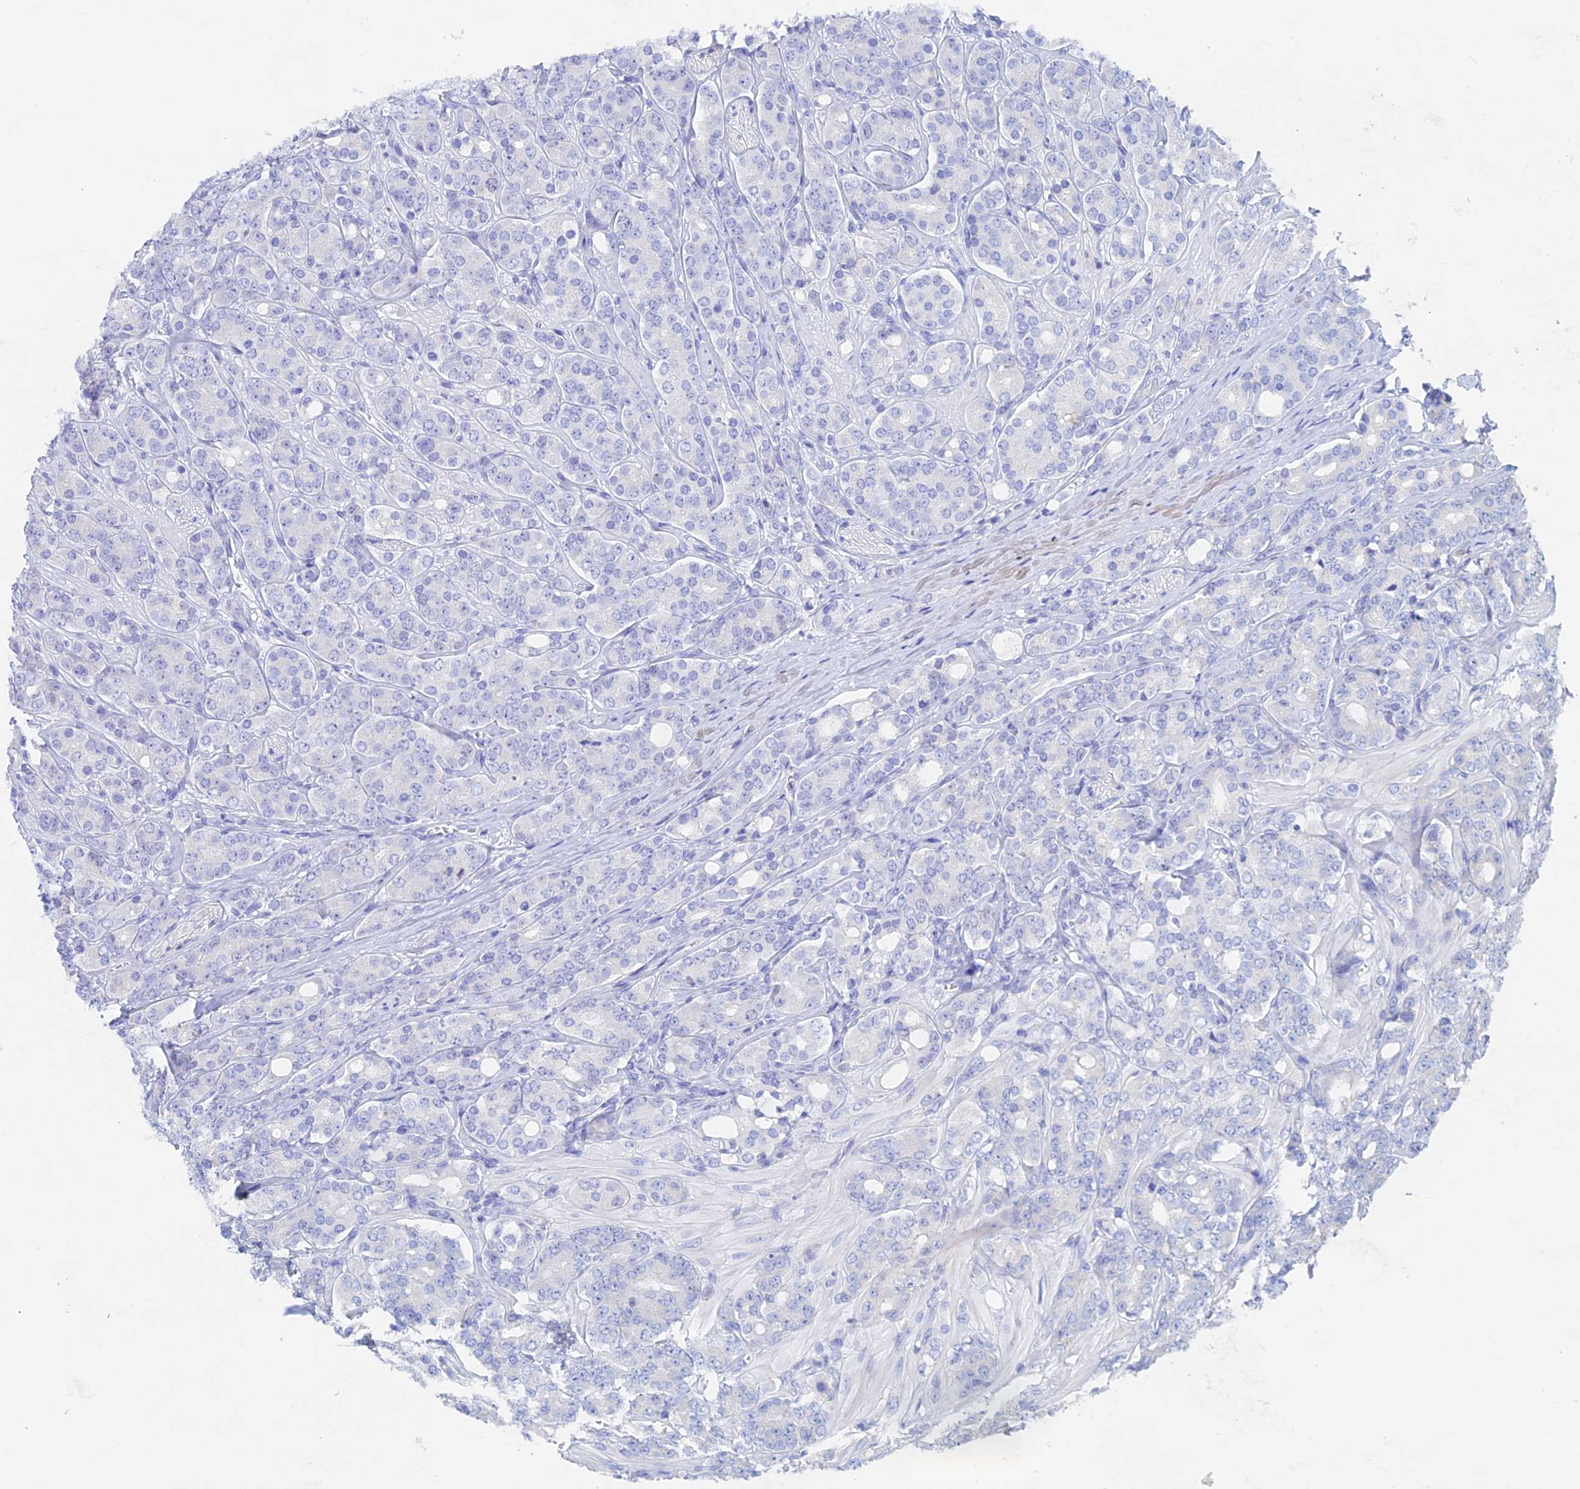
{"staining": {"intensity": "negative", "quantity": "none", "location": "none"}, "tissue": "prostate cancer", "cell_type": "Tumor cells", "image_type": "cancer", "snomed": [{"axis": "morphology", "description": "Adenocarcinoma, High grade"}, {"axis": "topography", "description": "Prostate"}], "caption": "Human adenocarcinoma (high-grade) (prostate) stained for a protein using immunohistochemistry exhibits no staining in tumor cells.", "gene": "PSMC3IP", "patient": {"sex": "male", "age": 62}}